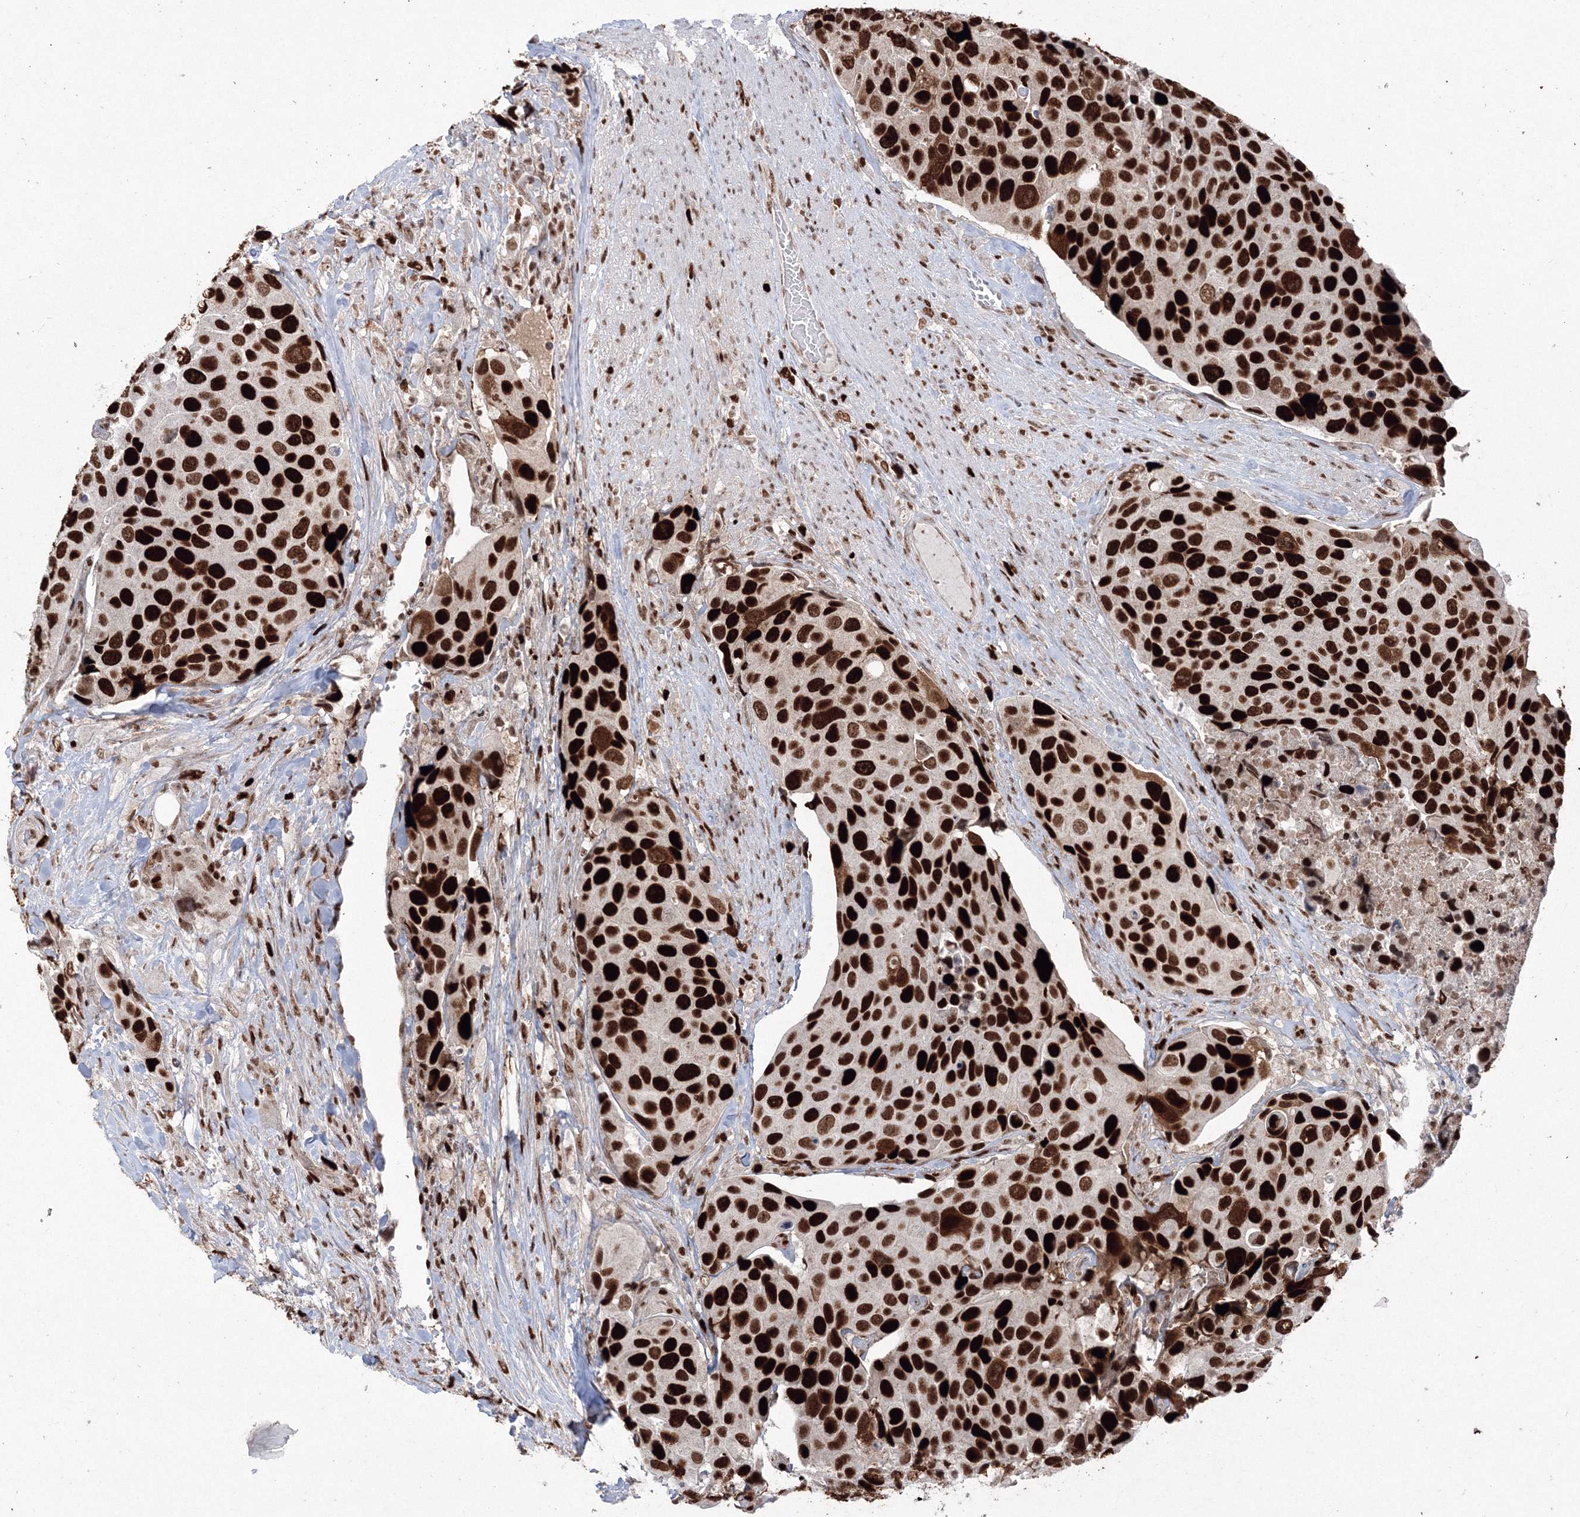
{"staining": {"intensity": "strong", "quantity": ">75%", "location": "nuclear"}, "tissue": "urothelial cancer", "cell_type": "Tumor cells", "image_type": "cancer", "snomed": [{"axis": "morphology", "description": "Urothelial carcinoma, High grade"}, {"axis": "topography", "description": "Urinary bladder"}], "caption": "High-grade urothelial carcinoma was stained to show a protein in brown. There is high levels of strong nuclear staining in approximately >75% of tumor cells.", "gene": "LIG1", "patient": {"sex": "male", "age": 74}}